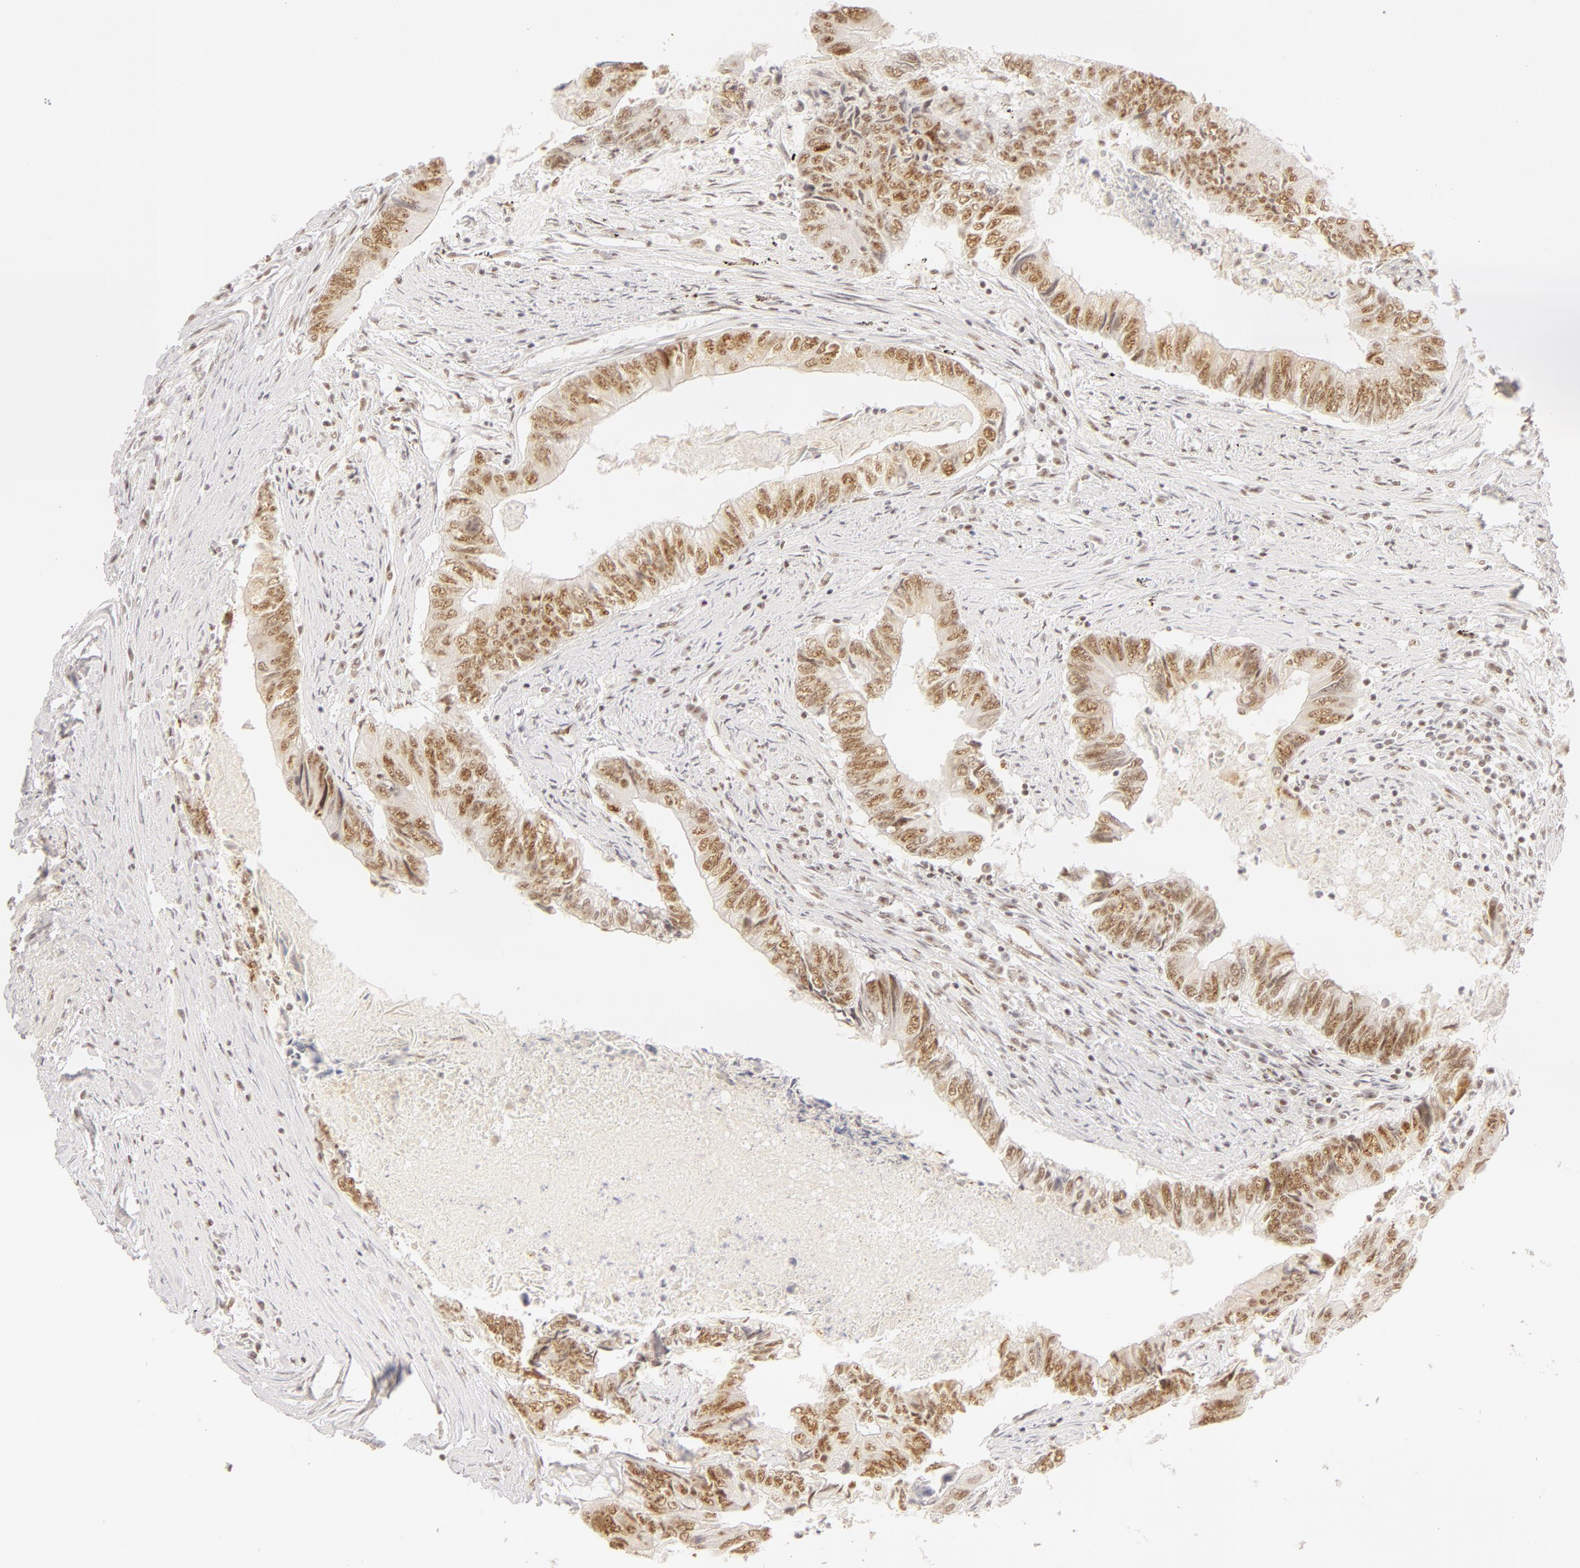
{"staining": {"intensity": "moderate", "quantity": ">75%", "location": "nuclear"}, "tissue": "colorectal cancer", "cell_type": "Tumor cells", "image_type": "cancer", "snomed": [{"axis": "morphology", "description": "Adenocarcinoma, NOS"}, {"axis": "topography", "description": "Rectum"}], "caption": "Immunohistochemistry (DAB) staining of human colorectal cancer (adenocarcinoma) displays moderate nuclear protein expression in approximately >75% of tumor cells.", "gene": "RBM39", "patient": {"sex": "female", "age": 82}}